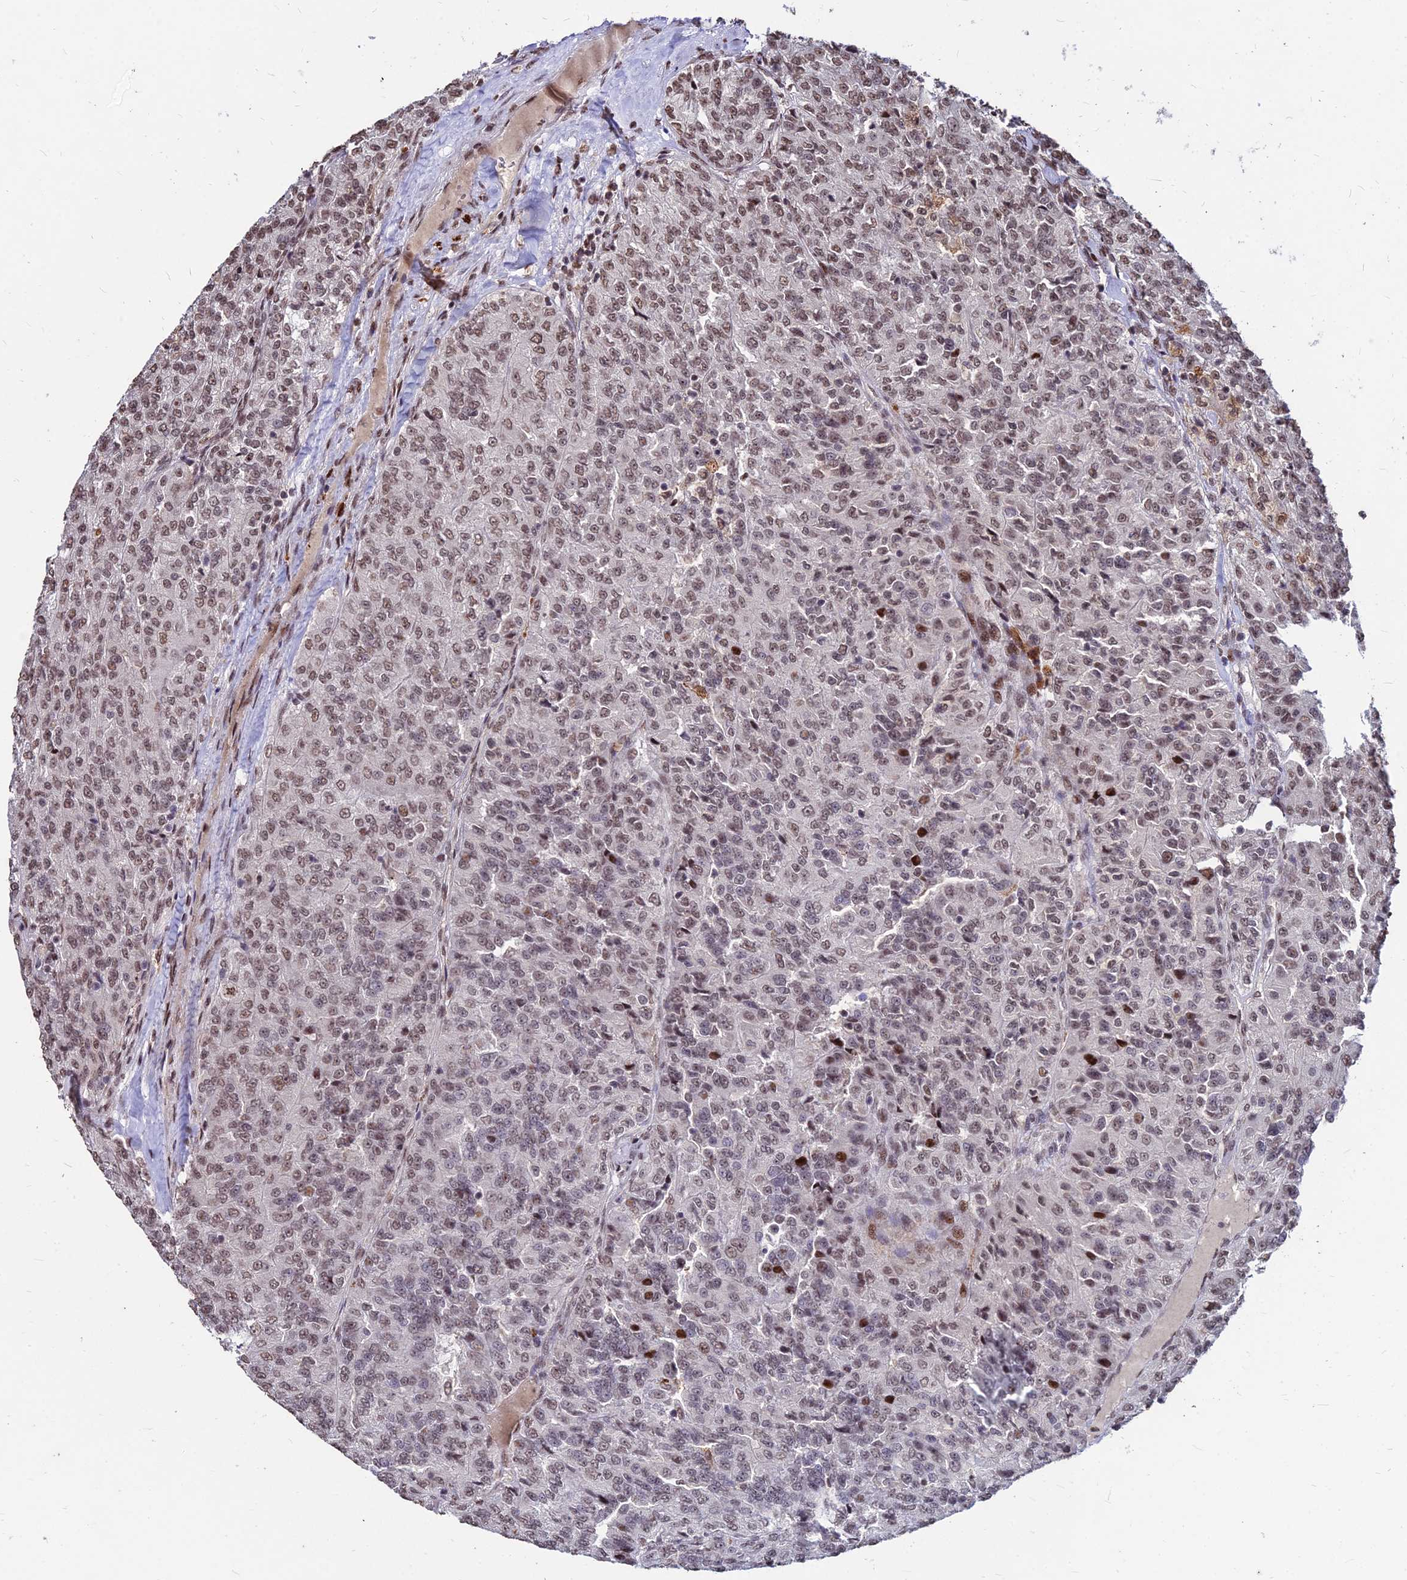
{"staining": {"intensity": "moderate", "quantity": ">75%", "location": "nuclear"}, "tissue": "renal cancer", "cell_type": "Tumor cells", "image_type": "cancer", "snomed": [{"axis": "morphology", "description": "Adenocarcinoma, NOS"}, {"axis": "topography", "description": "Kidney"}], "caption": "This is an image of immunohistochemistry (IHC) staining of renal cancer, which shows moderate positivity in the nuclear of tumor cells.", "gene": "ZBED4", "patient": {"sex": "female", "age": 63}}